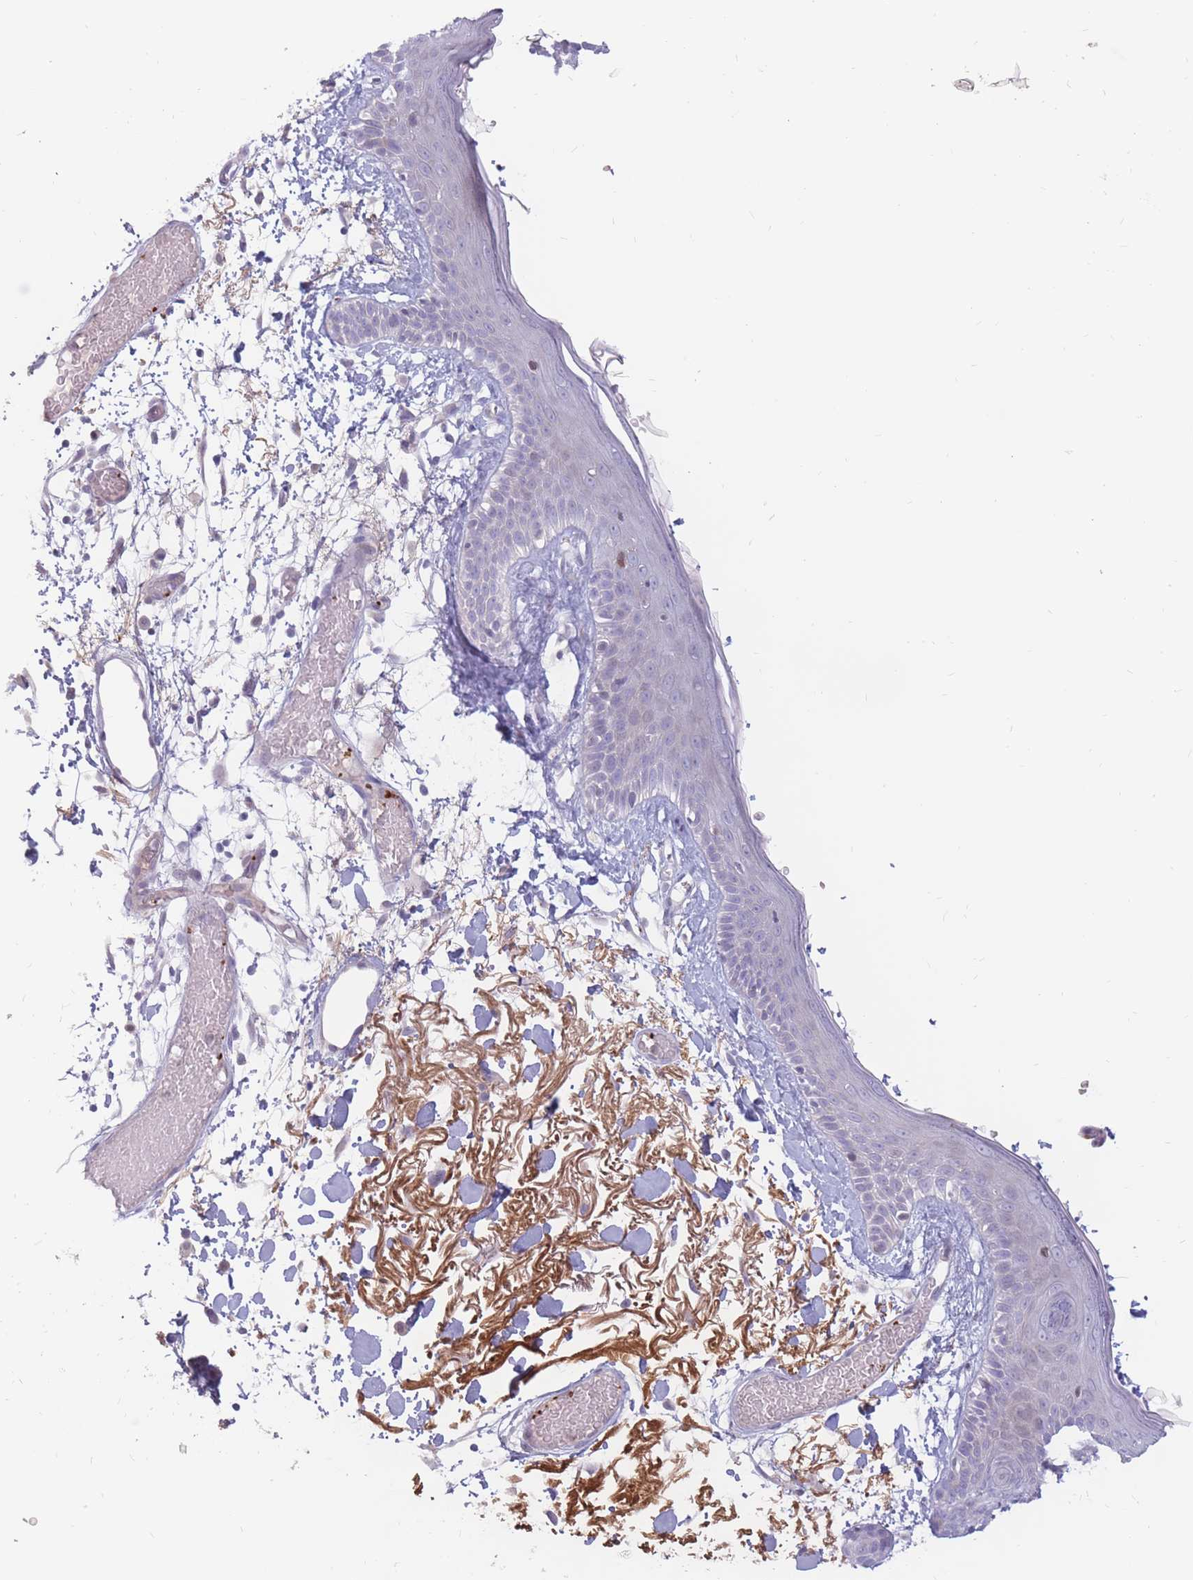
{"staining": {"intensity": "negative", "quantity": "none", "location": "none"}, "tissue": "skin", "cell_type": "Fibroblasts", "image_type": "normal", "snomed": [{"axis": "morphology", "description": "Normal tissue, NOS"}, {"axis": "topography", "description": "Skin"}], "caption": "This photomicrograph is of unremarkable skin stained with IHC to label a protein in brown with the nuclei are counter-stained blue. There is no expression in fibroblasts. Brightfield microscopy of IHC stained with DAB (brown) and hematoxylin (blue), captured at high magnification.", "gene": "PTGDR", "patient": {"sex": "male", "age": 79}}